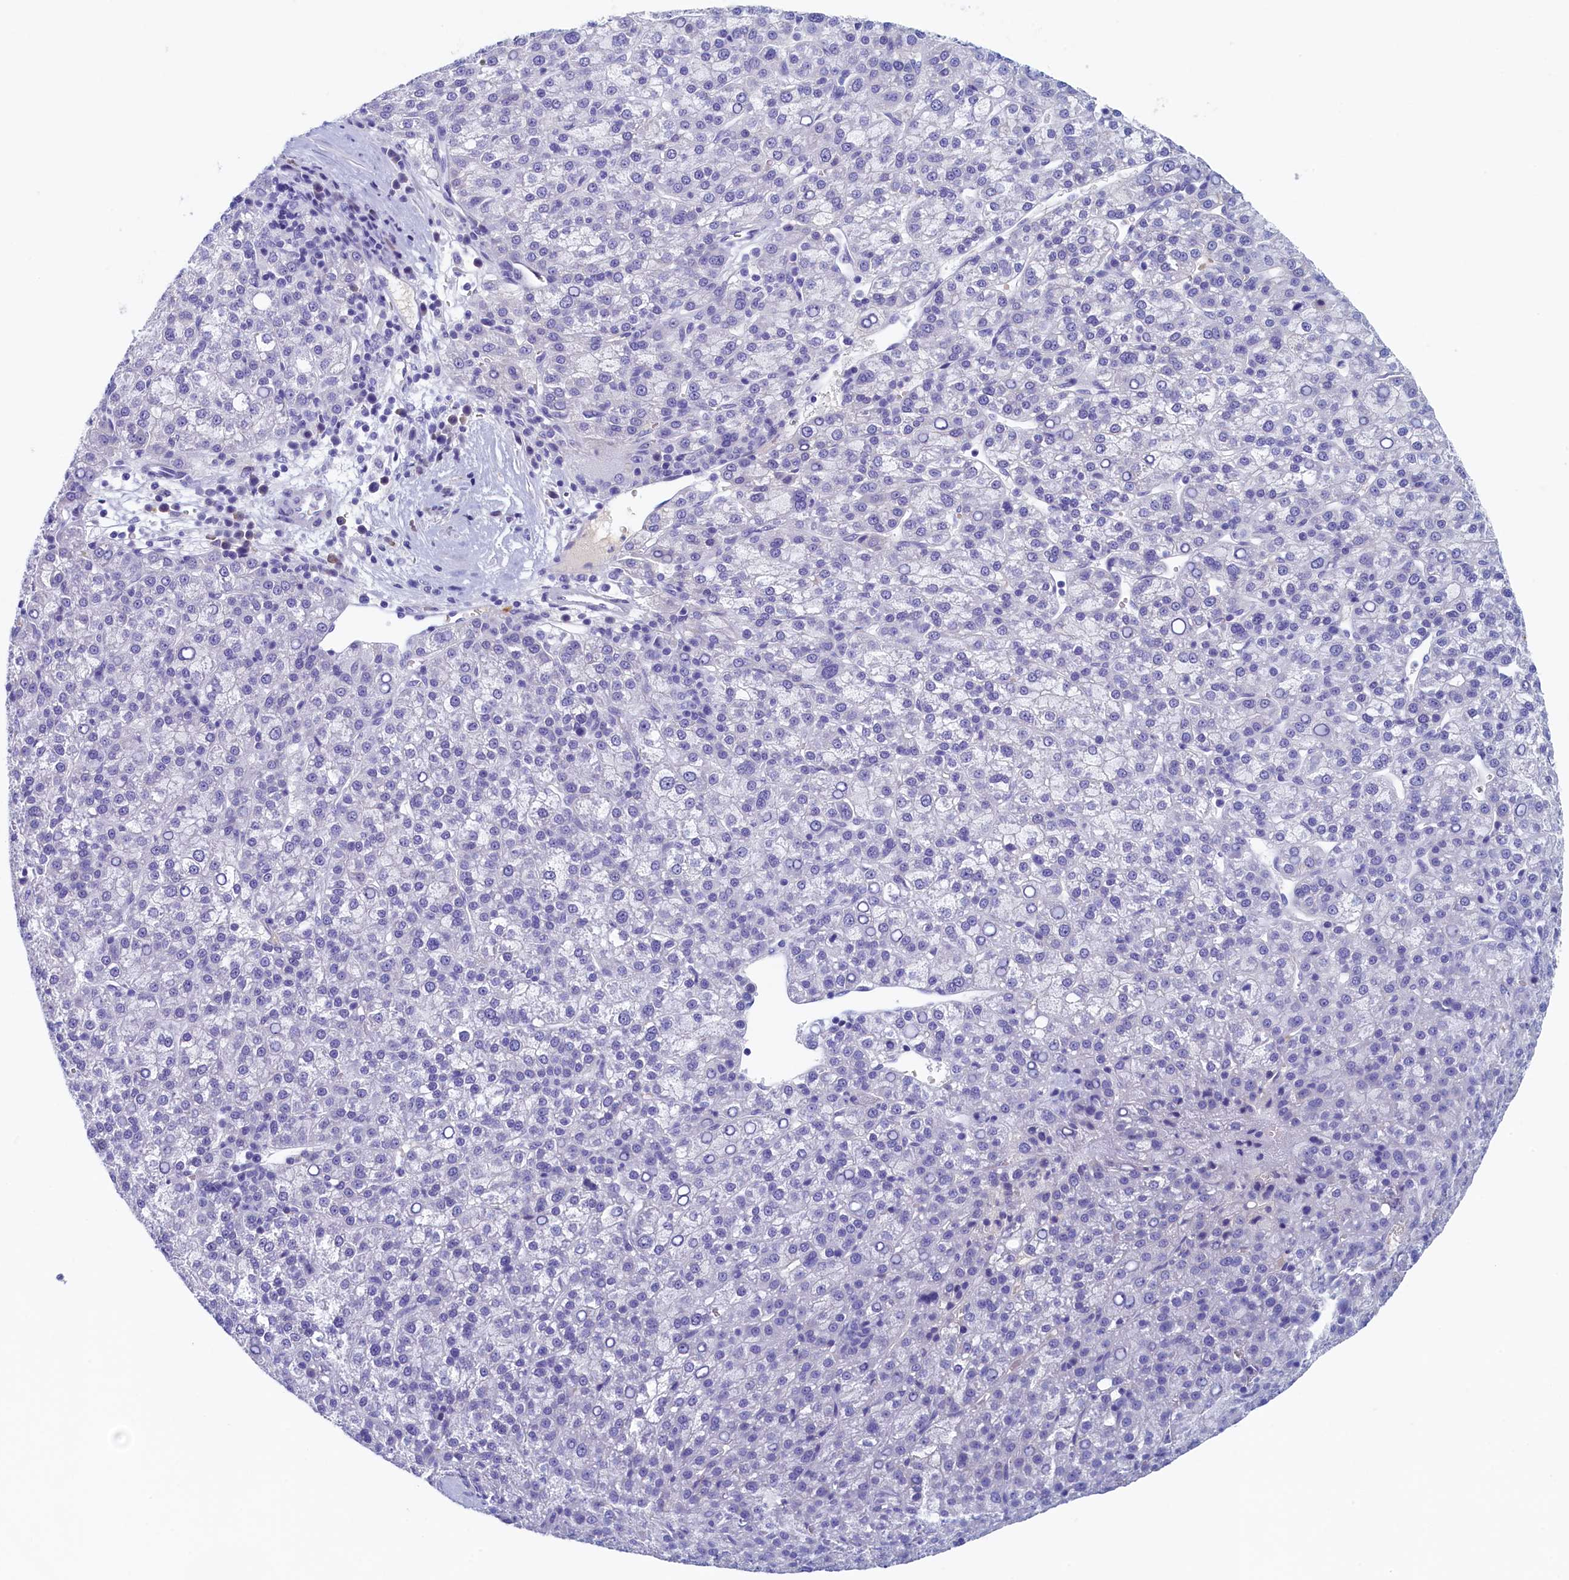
{"staining": {"intensity": "negative", "quantity": "none", "location": "none"}, "tissue": "liver cancer", "cell_type": "Tumor cells", "image_type": "cancer", "snomed": [{"axis": "morphology", "description": "Carcinoma, Hepatocellular, NOS"}, {"axis": "topography", "description": "Liver"}], "caption": "This is an IHC micrograph of liver cancer (hepatocellular carcinoma). There is no staining in tumor cells.", "gene": "GUCA1C", "patient": {"sex": "female", "age": 58}}